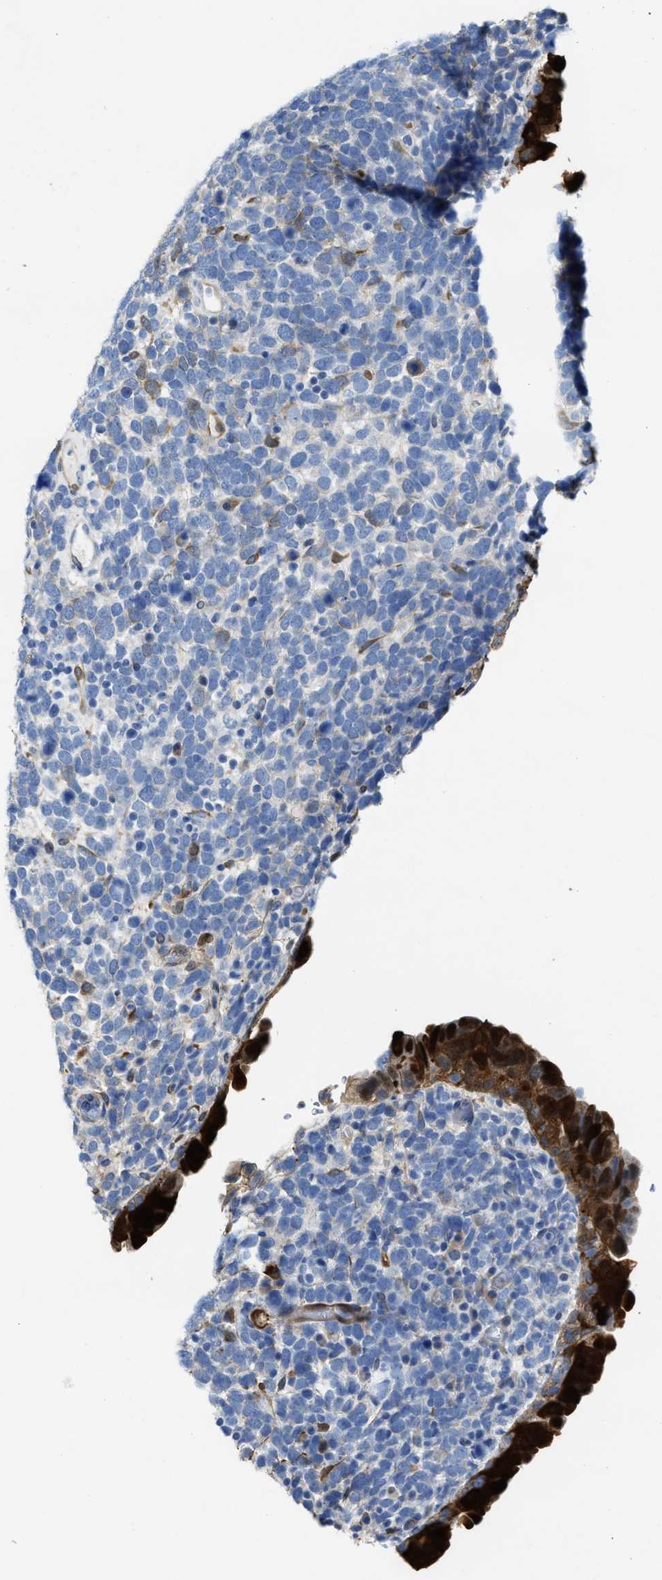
{"staining": {"intensity": "negative", "quantity": "none", "location": "none"}, "tissue": "urothelial cancer", "cell_type": "Tumor cells", "image_type": "cancer", "snomed": [{"axis": "morphology", "description": "Urothelial carcinoma, High grade"}, {"axis": "topography", "description": "Urinary bladder"}], "caption": "Tumor cells show no significant protein positivity in urothelial cancer. (DAB immunohistochemistry, high magnification).", "gene": "ASS1", "patient": {"sex": "female", "age": 82}}